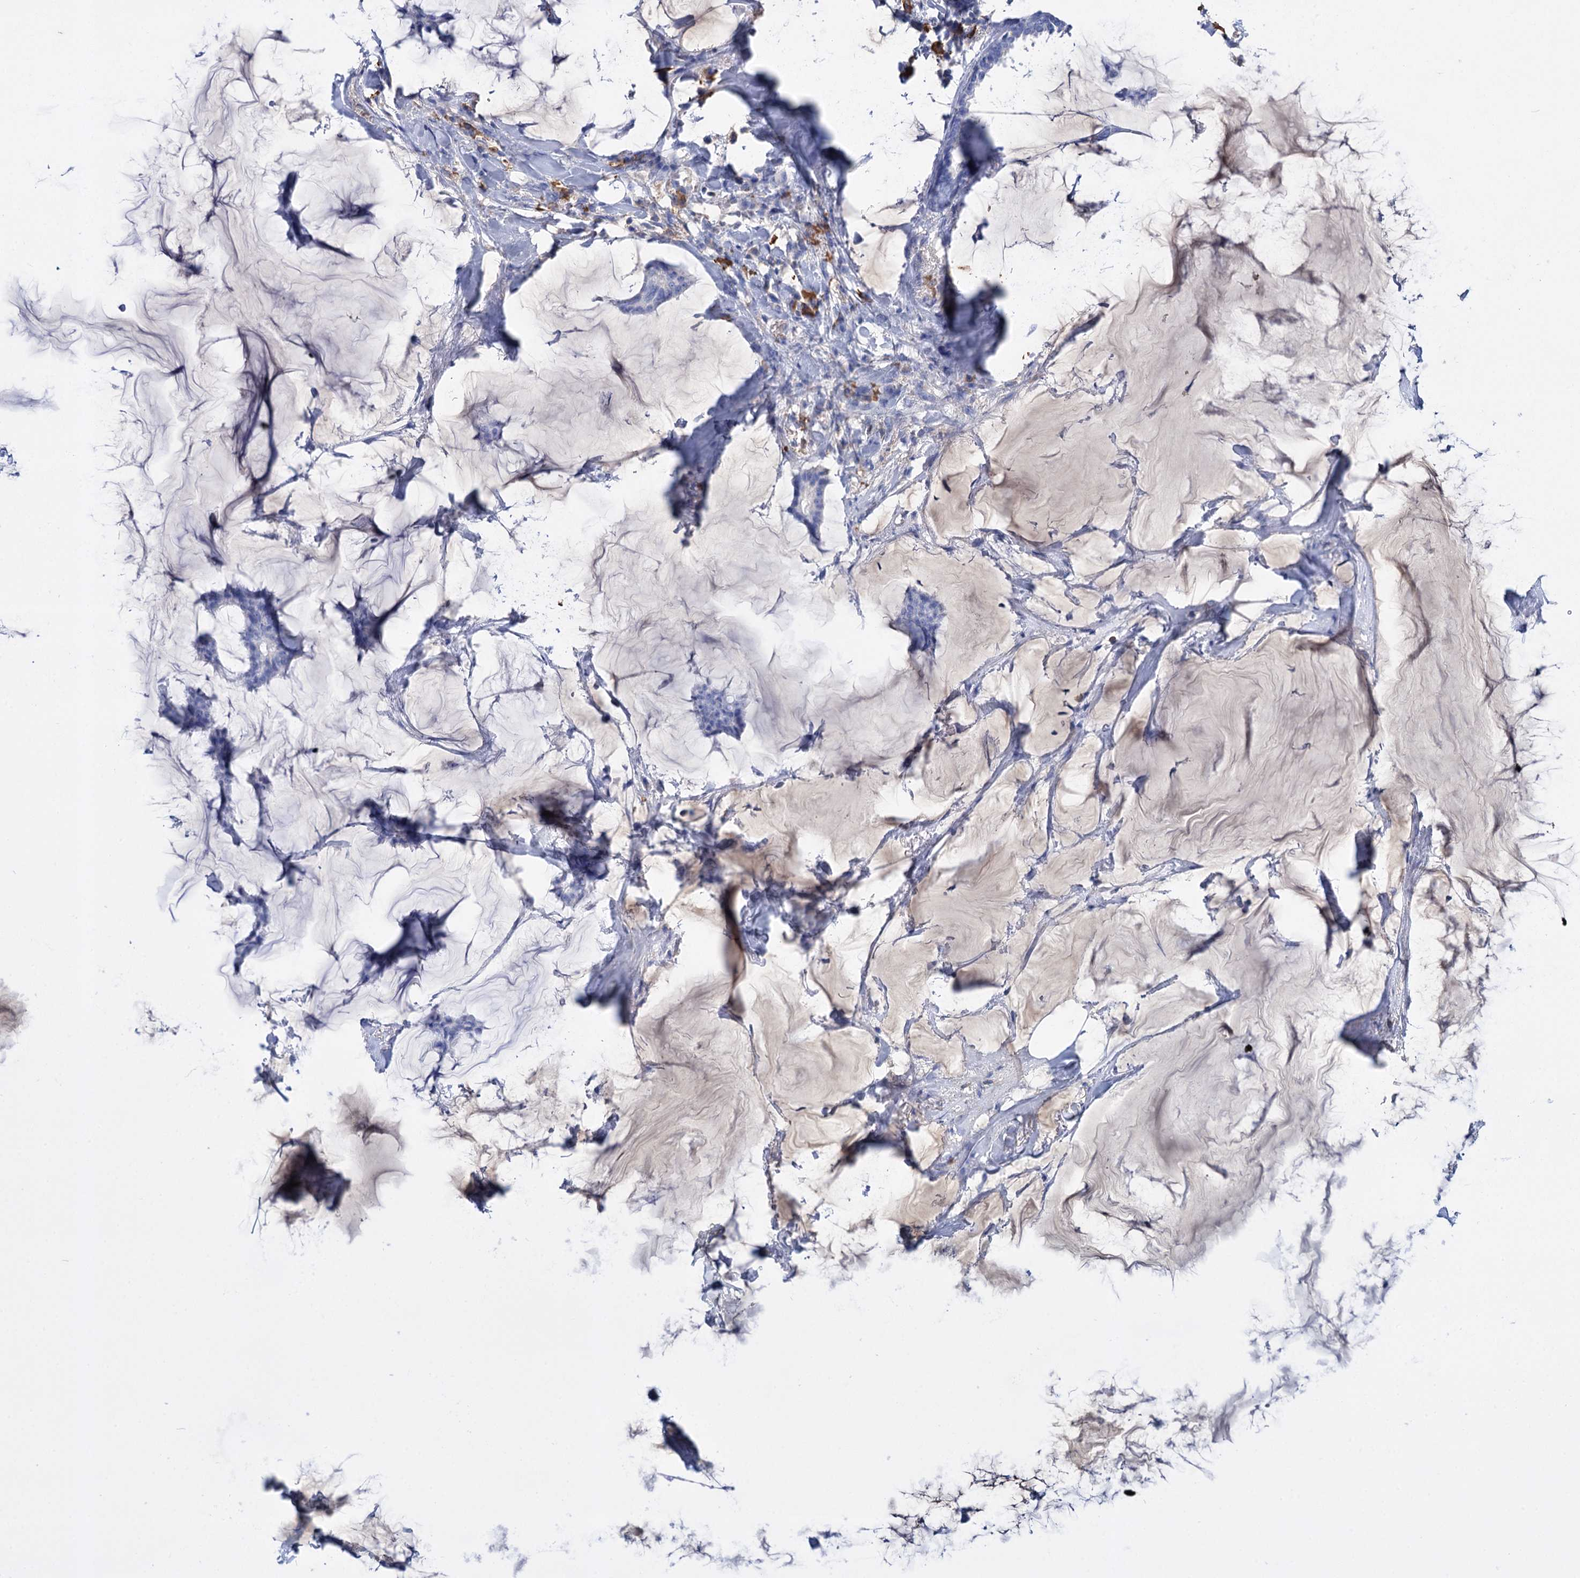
{"staining": {"intensity": "negative", "quantity": "none", "location": "none"}, "tissue": "breast cancer", "cell_type": "Tumor cells", "image_type": "cancer", "snomed": [{"axis": "morphology", "description": "Duct carcinoma"}, {"axis": "topography", "description": "Breast"}], "caption": "The immunohistochemistry (IHC) photomicrograph has no significant positivity in tumor cells of breast cancer (infiltrating ductal carcinoma) tissue.", "gene": "FBXW12", "patient": {"sex": "female", "age": 93}}